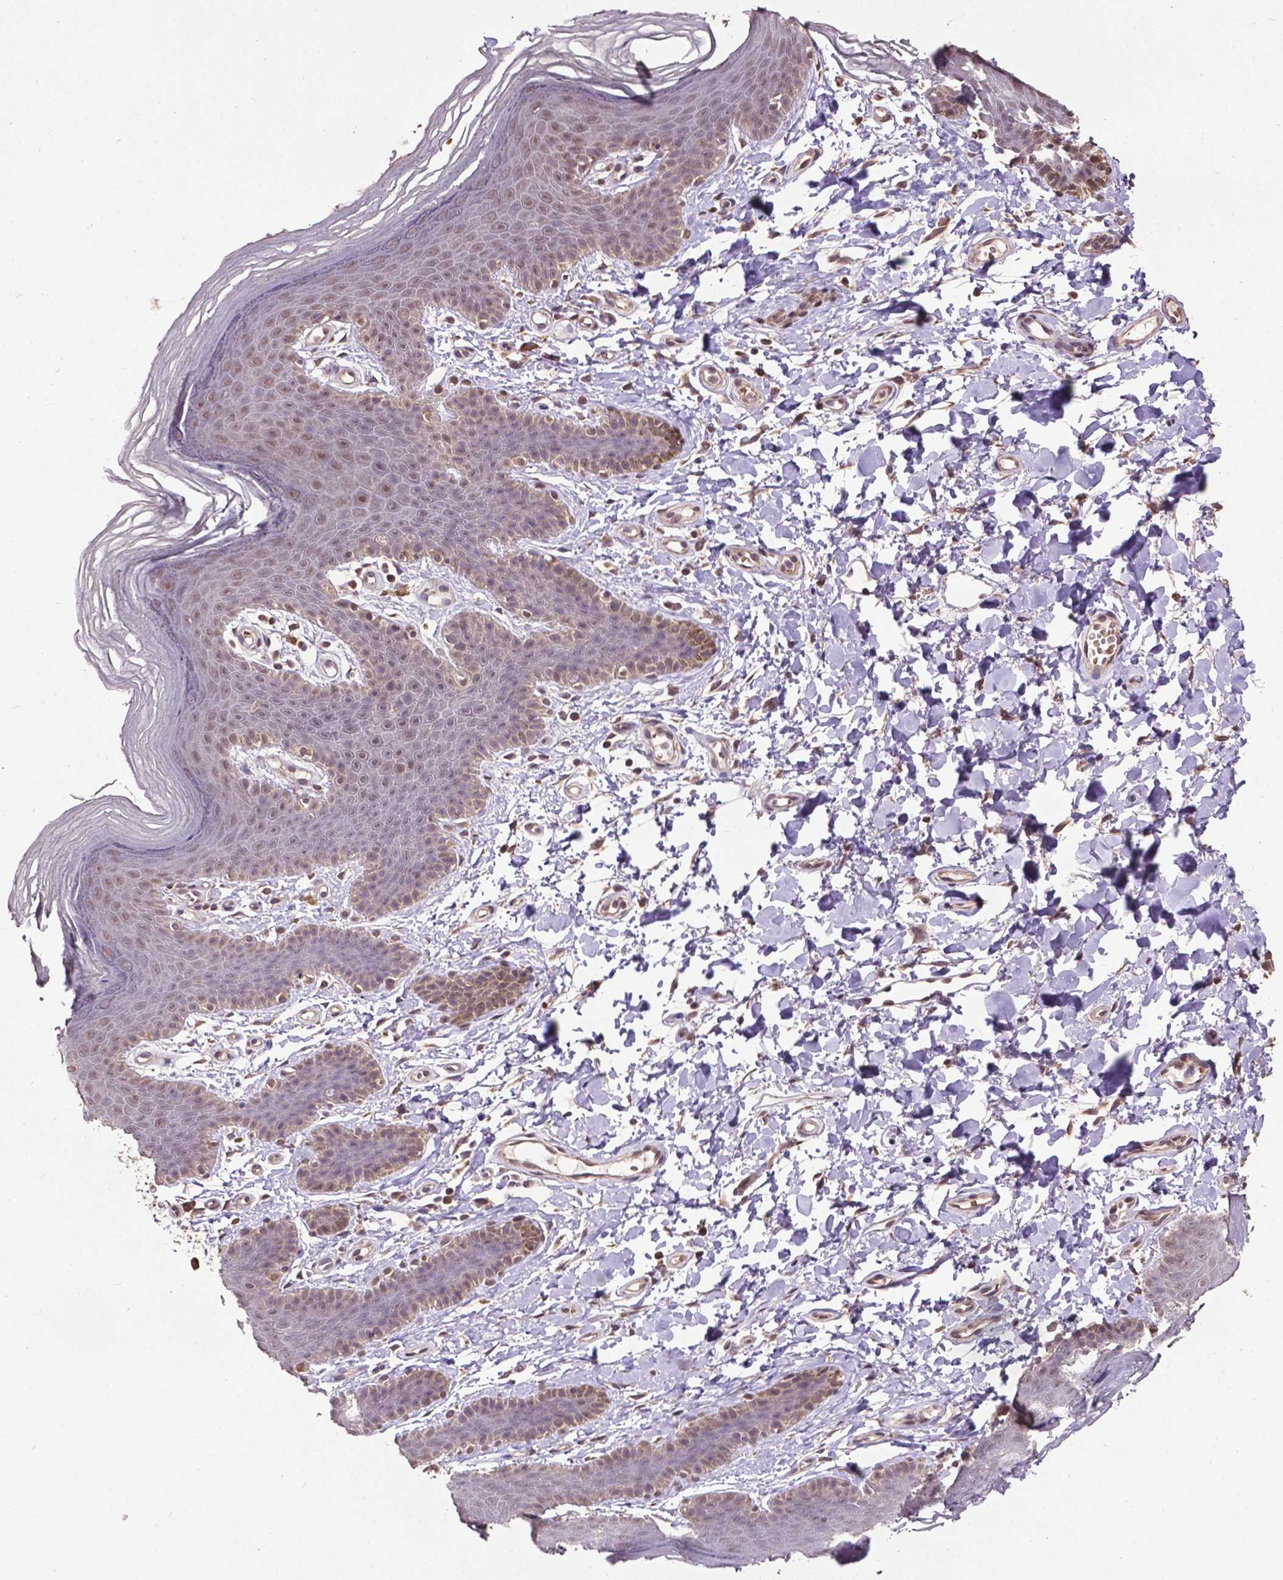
{"staining": {"intensity": "weak", "quantity": "25%-75%", "location": "cytoplasmic/membranous"}, "tissue": "skin", "cell_type": "Epidermal cells", "image_type": "normal", "snomed": [{"axis": "morphology", "description": "Normal tissue, NOS"}, {"axis": "topography", "description": "Anal"}], "caption": "Immunohistochemistry image of unremarkable skin: skin stained using IHC demonstrates low levels of weak protein expression localized specifically in the cytoplasmic/membranous of epidermal cells, appearing as a cytoplasmic/membranous brown color.", "gene": "GLRA2", "patient": {"sex": "male", "age": 53}}